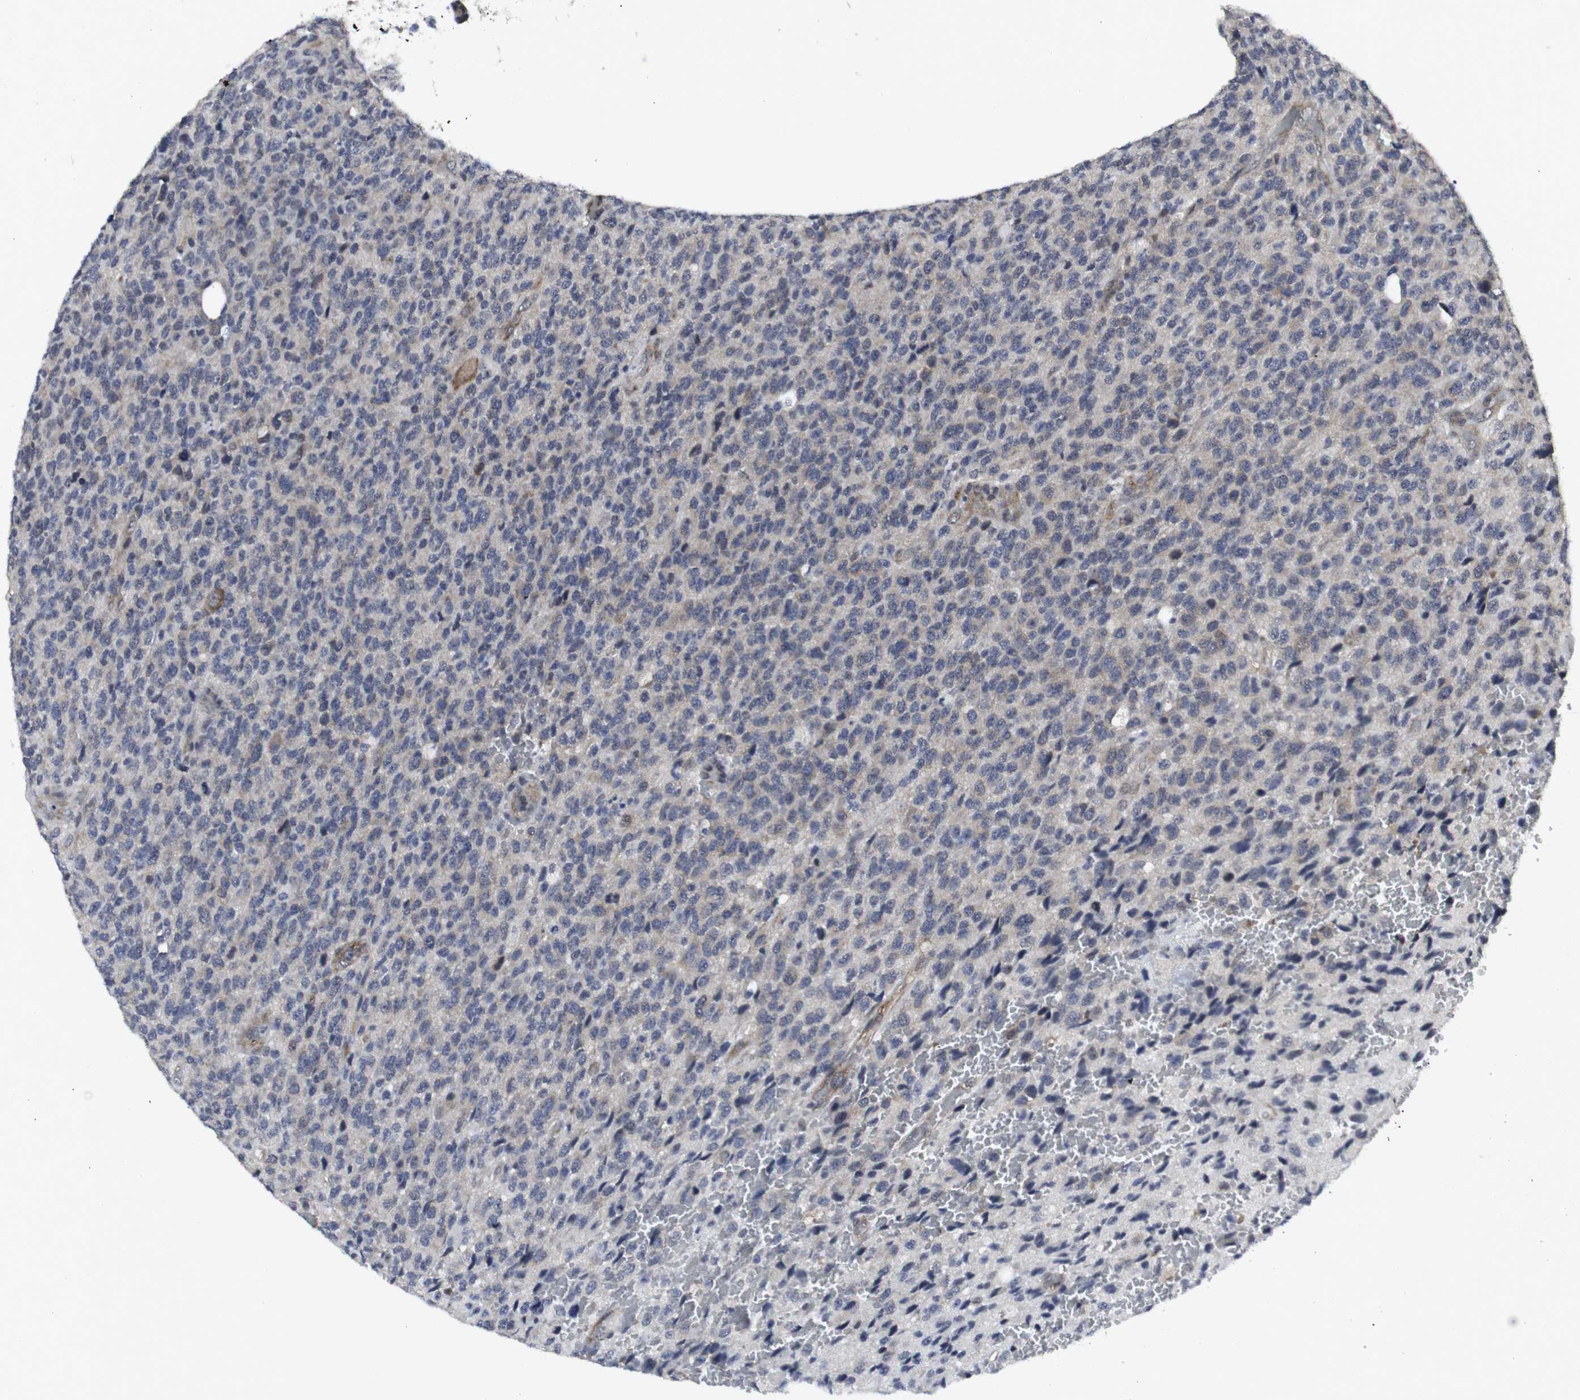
{"staining": {"intensity": "weak", "quantity": "<25%", "location": "cytoplasmic/membranous"}, "tissue": "glioma", "cell_type": "Tumor cells", "image_type": "cancer", "snomed": [{"axis": "morphology", "description": "Glioma, malignant, High grade"}, {"axis": "topography", "description": "pancreas cauda"}], "caption": "The histopathology image demonstrates no significant staining in tumor cells of glioma. The staining was performed using DAB to visualize the protein expression in brown, while the nuclei were stained in blue with hematoxylin (Magnification: 20x).", "gene": "GEMIN2", "patient": {"sex": "male", "age": 60}}